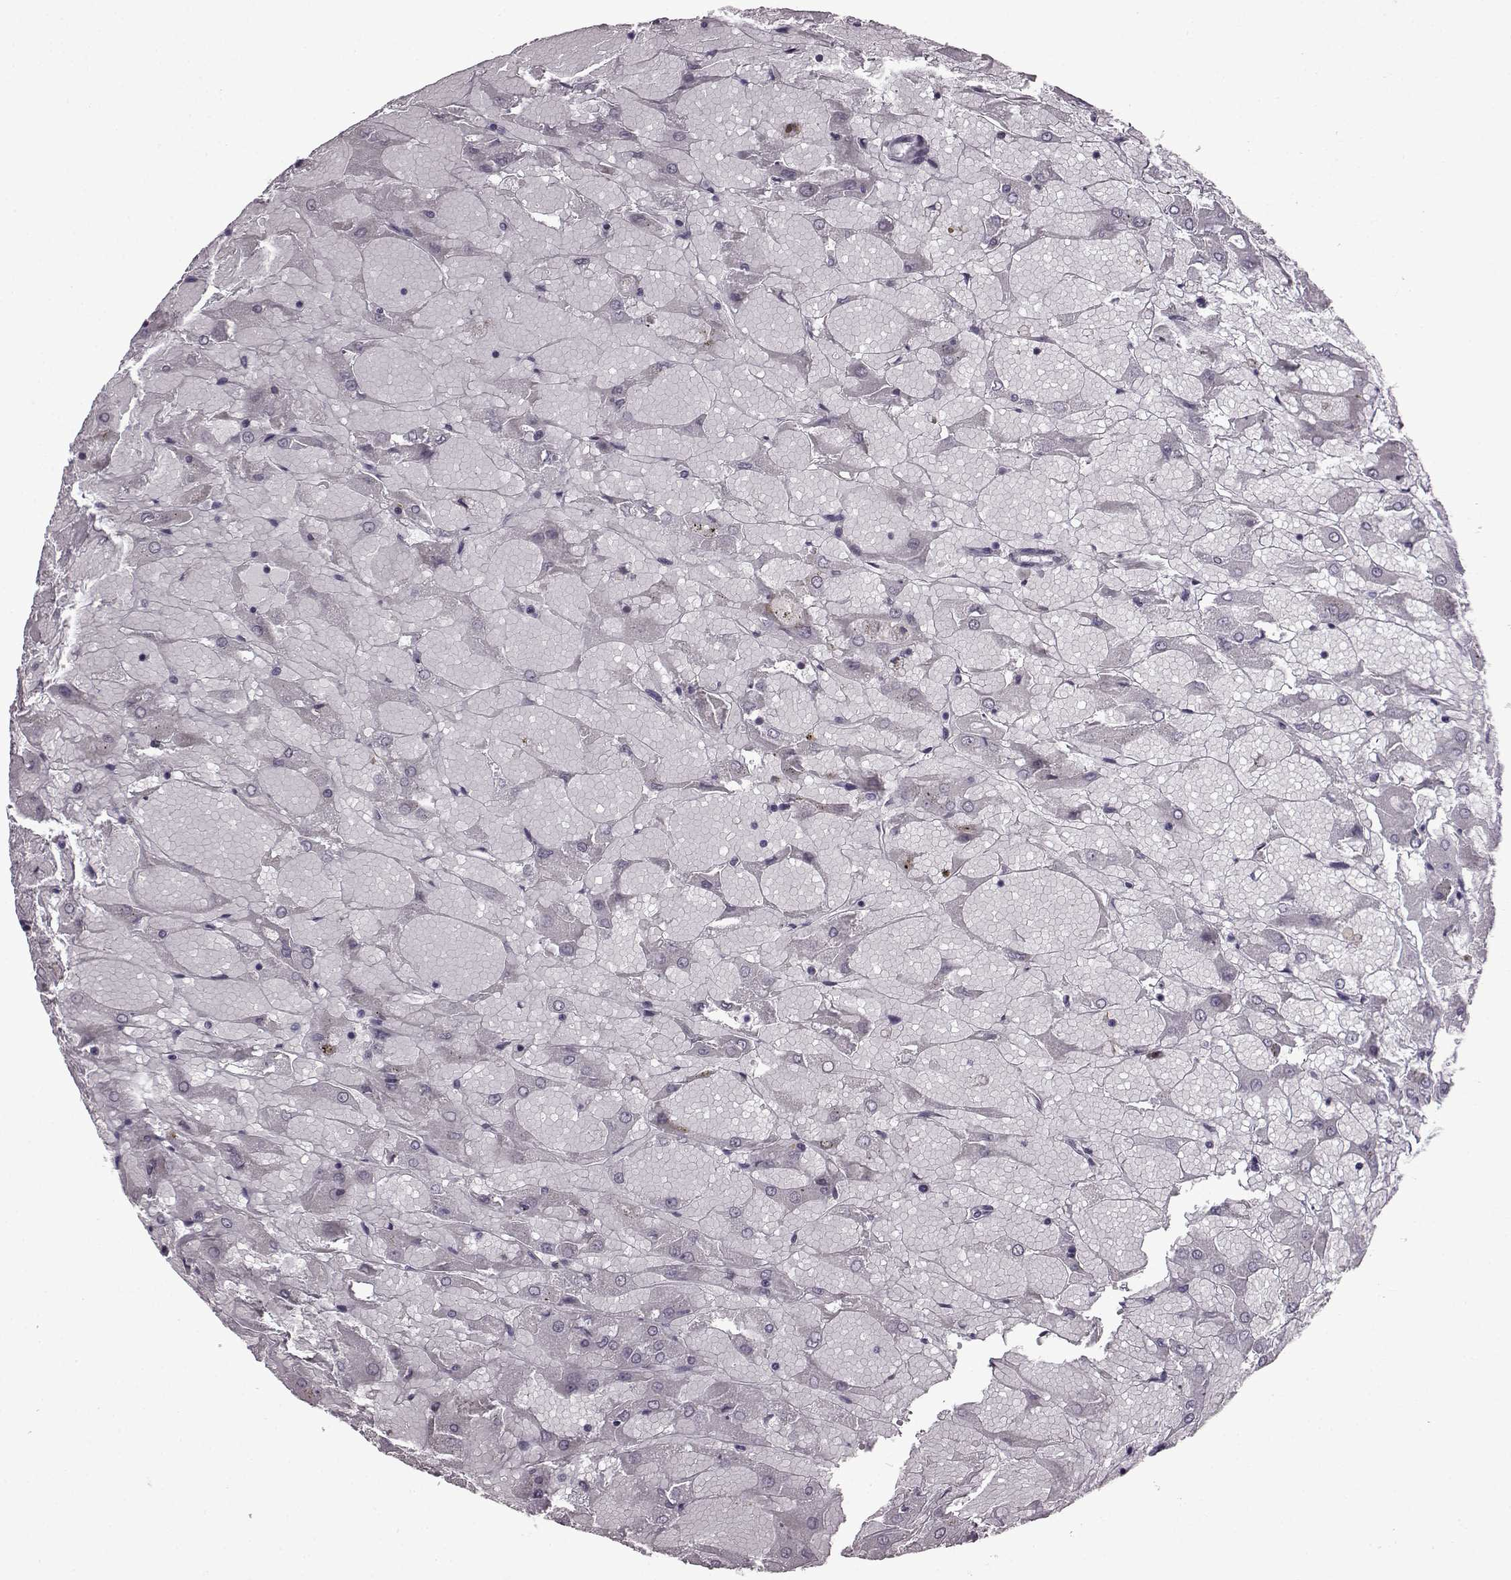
{"staining": {"intensity": "negative", "quantity": "none", "location": "none"}, "tissue": "renal cancer", "cell_type": "Tumor cells", "image_type": "cancer", "snomed": [{"axis": "morphology", "description": "Adenocarcinoma, NOS"}, {"axis": "topography", "description": "Kidney"}], "caption": "A histopathology image of human renal adenocarcinoma is negative for staining in tumor cells. The staining is performed using DAB (3,3'-diaminobenzidine) brown chromogen with nuclei counter-stained in using hematoxylin.", "gene": "SLC28A2", "patient": {"sex": "male", "age": 72}}